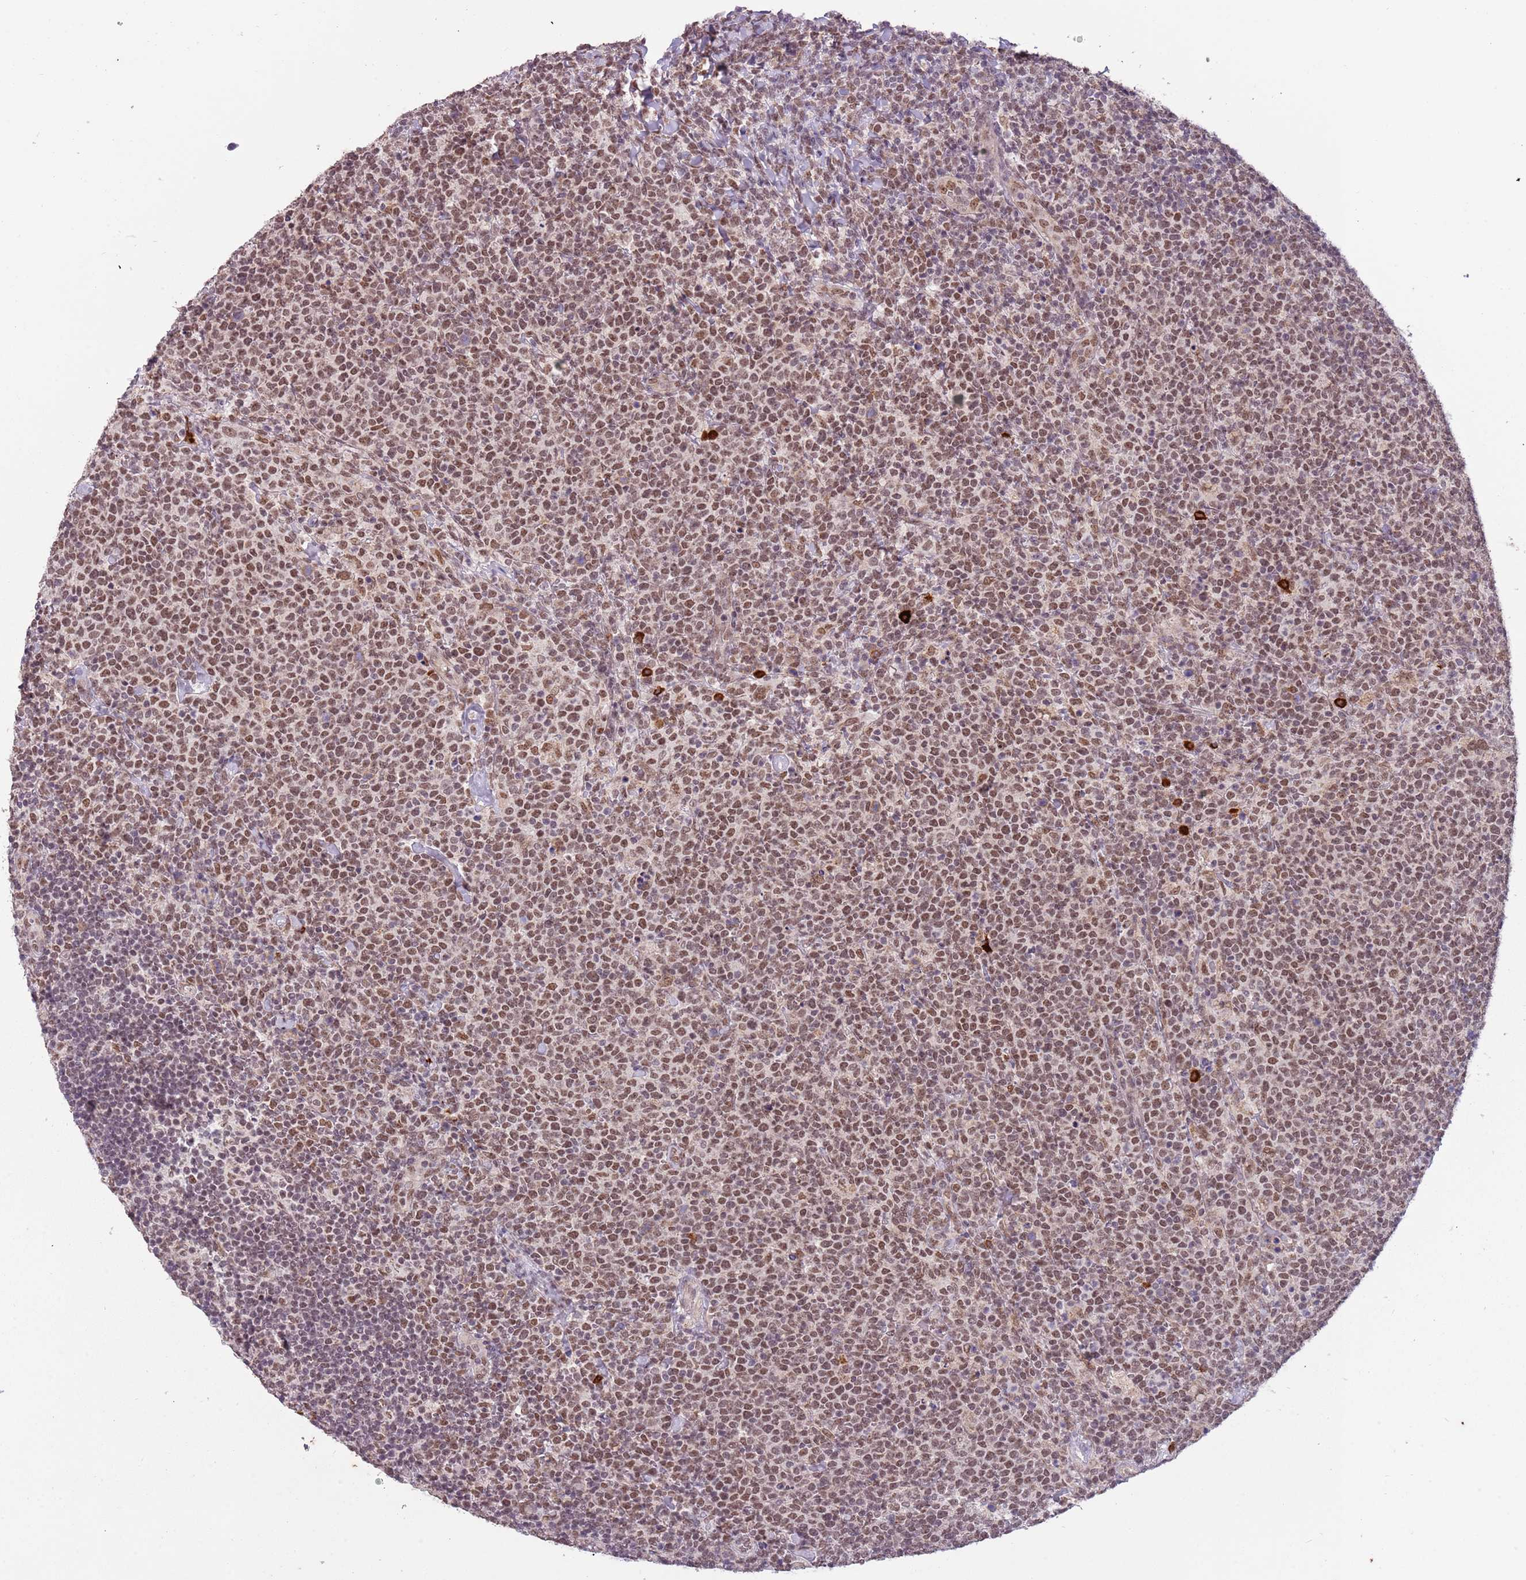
{"staining": {"intensity": "moderate", "quantity": ">75%", "location": "nuclear"}, "tissue": "lymphoma", "cell_type": "Tumor cells", "image_type": "cancer", "snomed": [{"axis": "morphology", "description": "Malignant lymphoma, non-Hodgkin's type, High grade"}, {"axis": "topography", "description": "Lymph node"}], "caption": "The histopathology image reveals immunohistochemical staining of lymphoma. There is moderate nuclear positivity is seen in approximately >75% of tumor cells.", "gene": "FAM120AOS", "patient": {"sex": "male", "age": 61}}